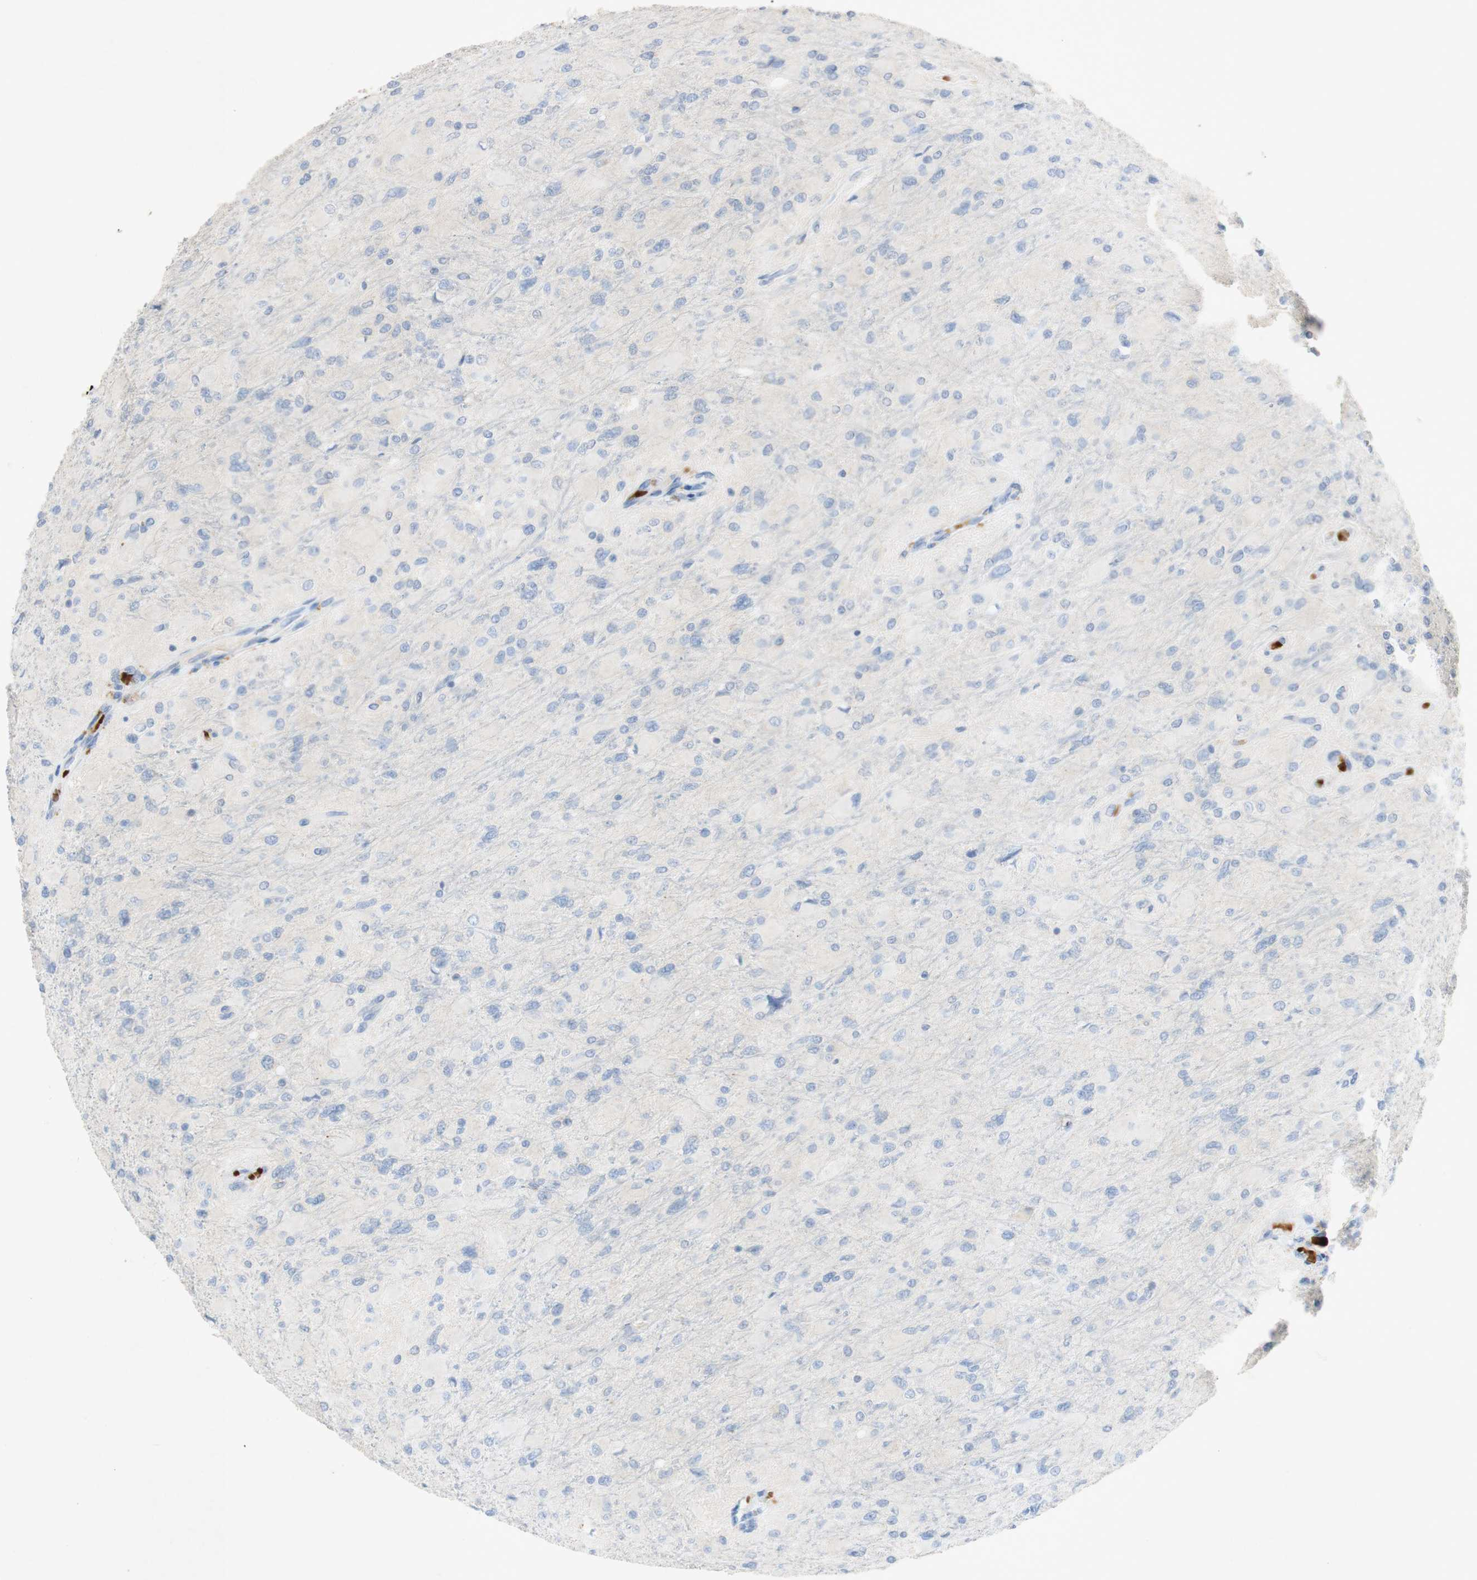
{"staining": {"intensity": "negative", "quantity": "none", "location": "none"}, "tissue": "glioma", "cell_type": "Tumor cells", "image_type": "cancer", "snomed": [{"axis": "morphology", "description": "Glioma, malignant, High grade"}, {"axis": "topography", "description": "Cerebral cortex"}], "caption": "This is an immunohistochemistry (IHC) photomicrograph of glioma. There is no expression in tumor cells.", "gene": "EPO", "patient": {"sex": "female", "age": 36}}